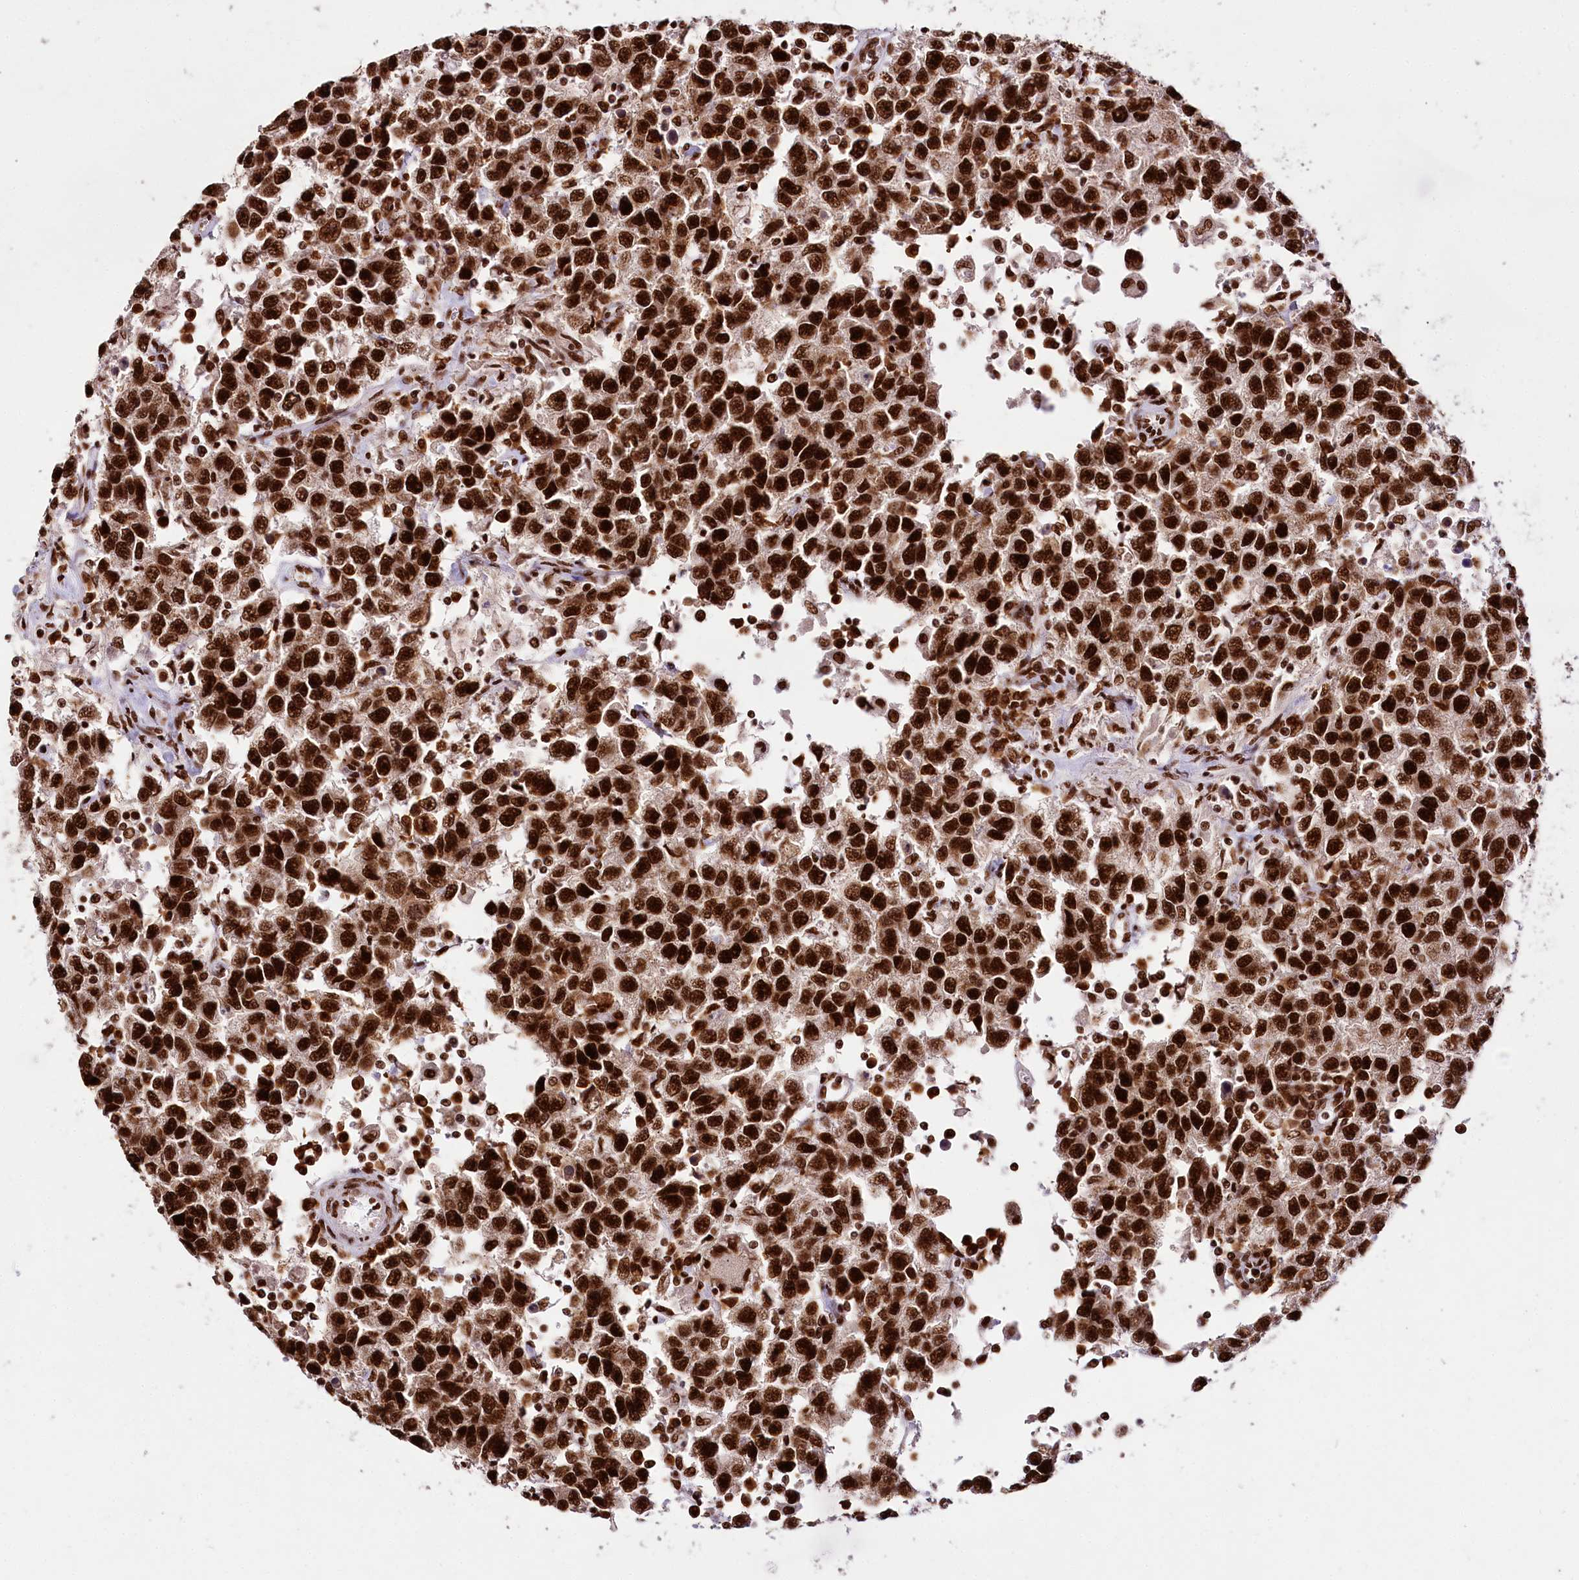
{"staining": {"intensity": "strong", "quantity": ">75%", "location": "nuclear"}, "tissue": "testis cancer", "cell_type": "Tumor cells", "image_type": "cancer", "snomed": [{"axis": "morphology", "description": "Seminoma, NOS"}, {"axis": "topography", "description": "Testis"}], "caption": "DAB immunohistochemical staining of human testis cancer displays strong nuclear protein expression in approximately >75% of tumor cells.", "gene": "SMARCE1", "patient": {"sex": "male", "age": 41}}